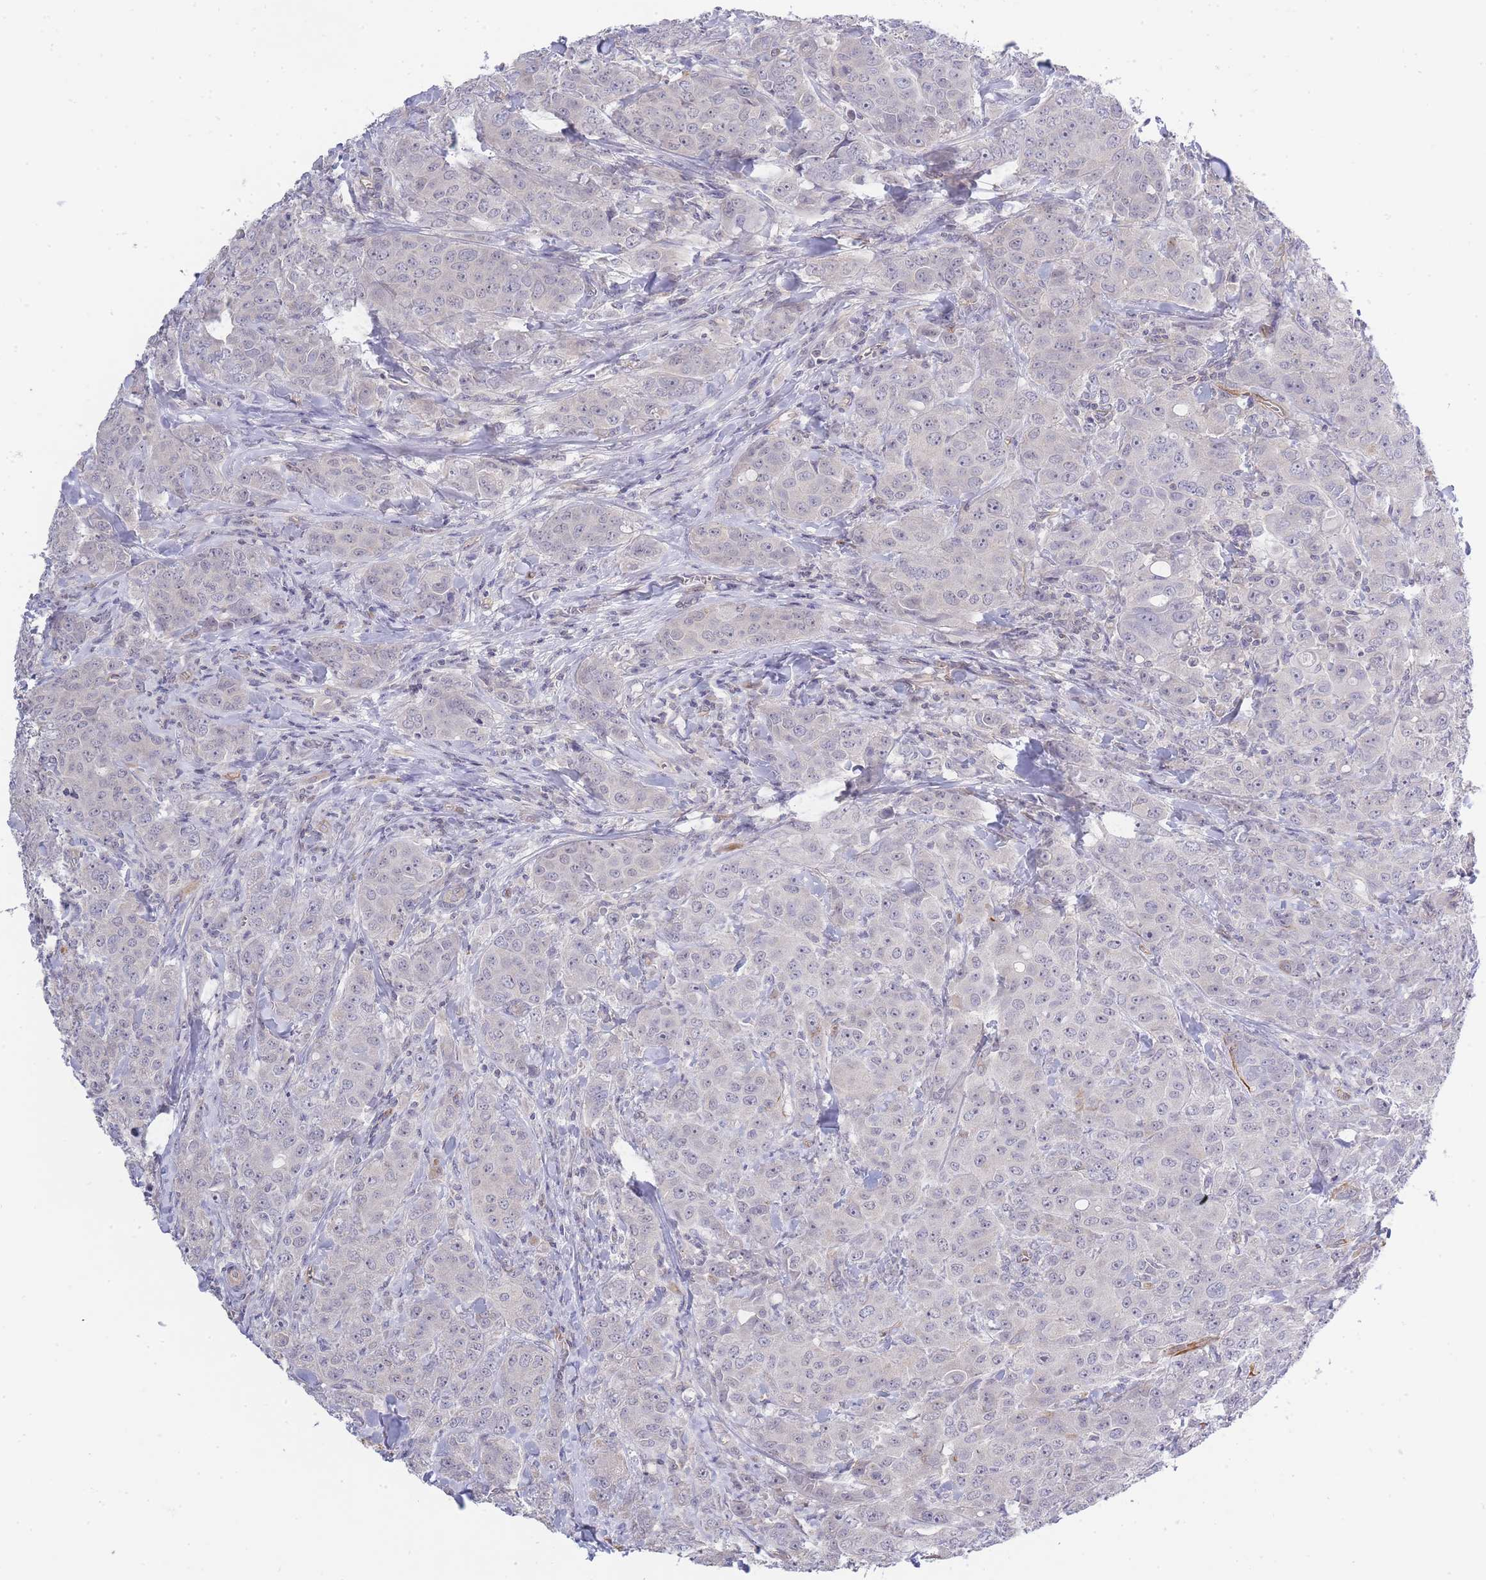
{"staining": {"intensity": "negative", "quantity": "none", "location": "none"}, "tissue": "breast cancer", "cell_type": "Tumor cells", "image_type": "cancer", "snomed": [{"axis": "morphology", "description": "Duct carcinoma"}, {"axis": "topography", "description": "Breast"}], "caption": "Tumor cells show no significant staining in breast cancer (infiltrating ductal carcinoma).", "gene": "C19orf25", "patient": {"sex": "female", "age": 43}}